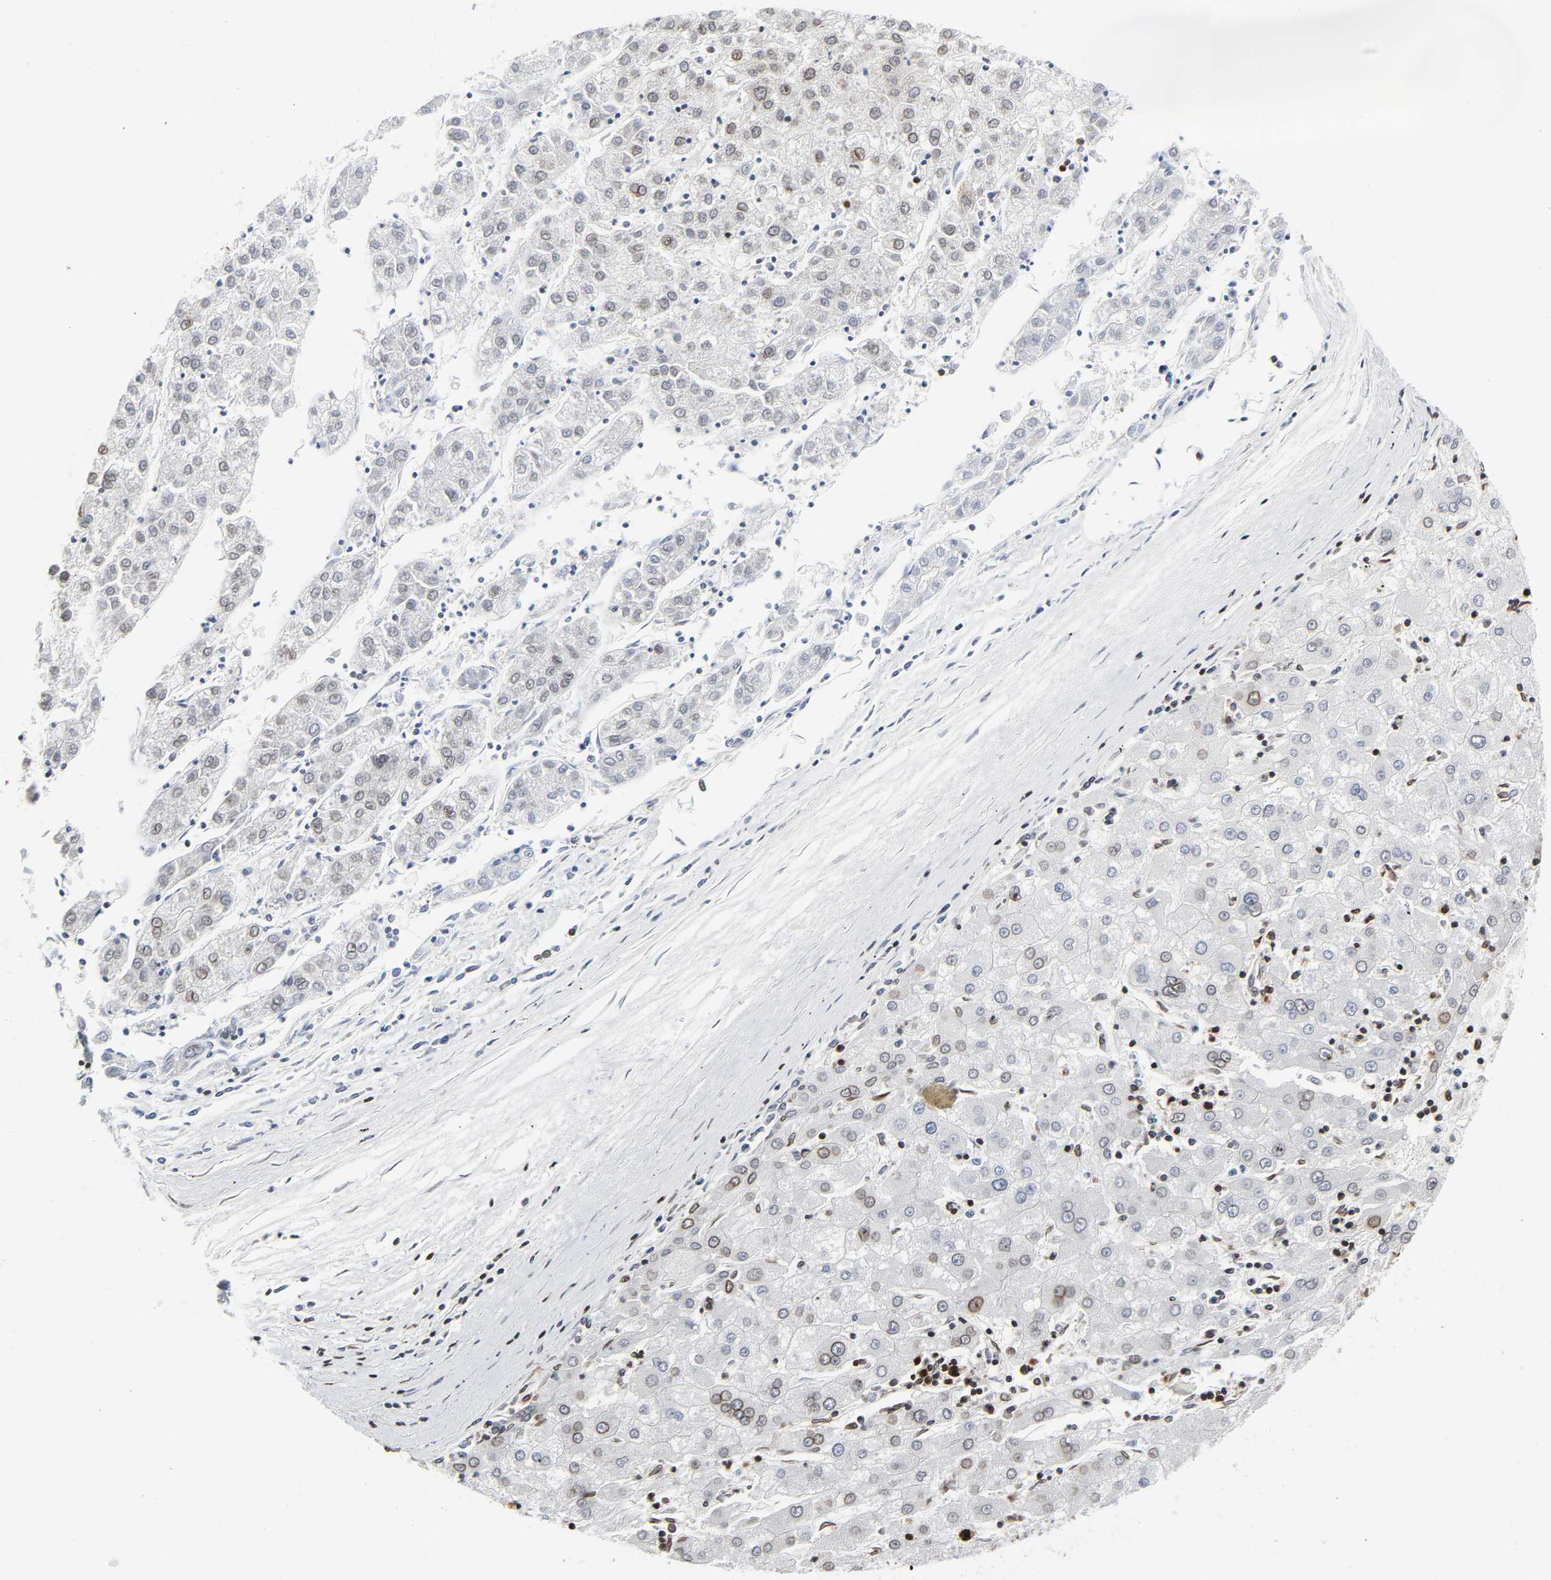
{"staining": {"intensity": "moderate", "quantity": "25%-75%", "location": "cytoplasmic/membranous,nuclear"}, "tissue": "liver cancer", "cell_type": "Tumor cells", "image_type": "cancer", "snomed": [{"axis": "morphology", "description": "Carcinoma, Hepatocellular, NOS"}, {"axis": "topography", "description": "Liver"}], "caption": "Immunohistochemistry (DAB (3,3'-diaminobenzidine)) staining of human hepatocellular carcinoma (liver) displays moderate cytoplasmic/membranous and nuclear protein staining in about 25%-75% of tumor cells.", "gene": "RANGAP1", "patient": {"sex": "male", "age": 72}}